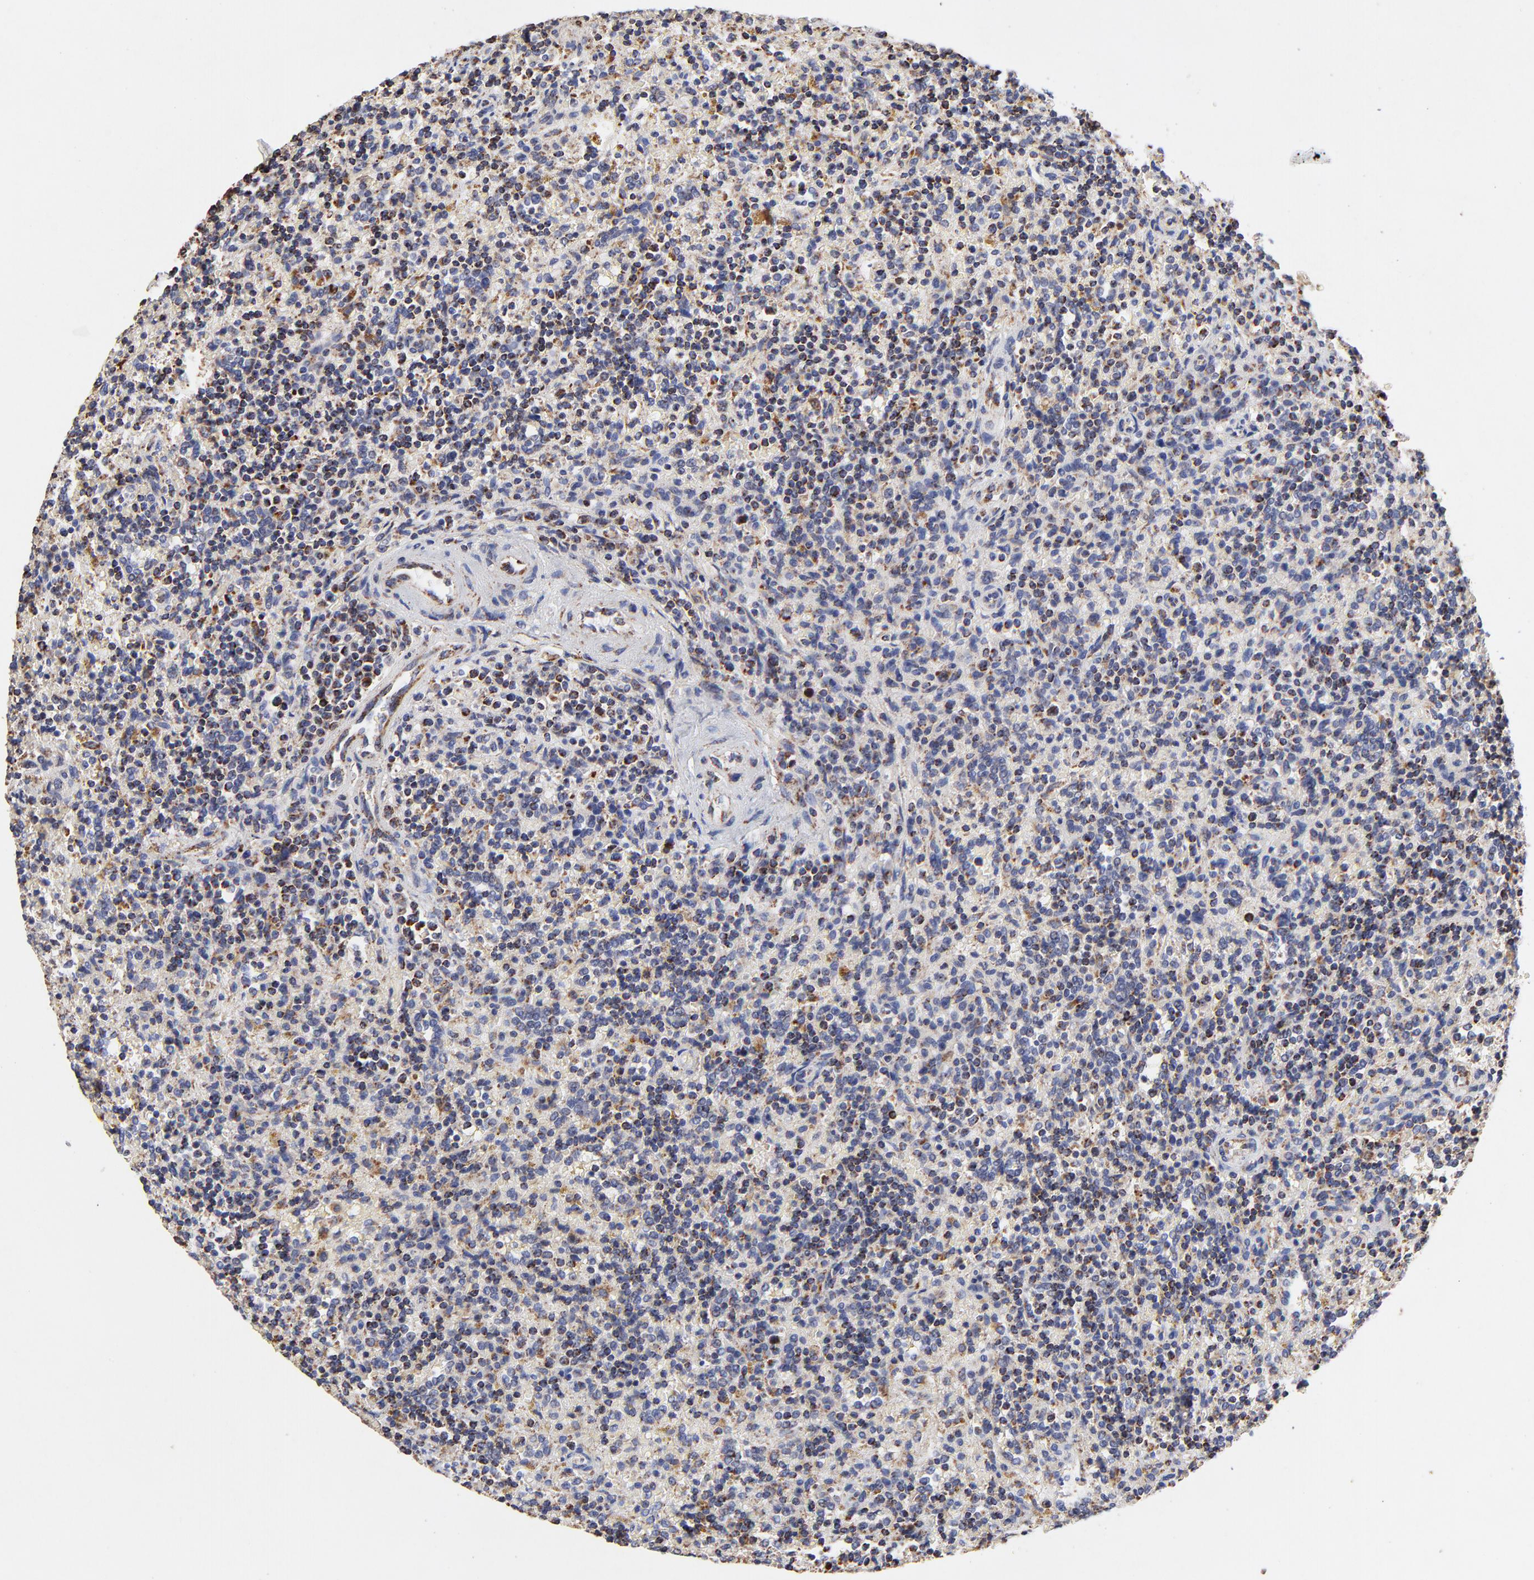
{"staining": {"intensity": "moderate", "quantity": "<25%", "location": "cytoplasmic/membranous"}, "tissue": "lymphoma", "cell_type": "Tumor cells", "image_type": "cancer", "snomed": [{"axis": "morphology", "description": "Malignant lymphoma, non-Hodgkin's type, Low grade"}, {"axis": "topography", "description": "Spleen"}], "caption": "Protein expression analysis of human low-grade malignant lymphoma, non-Hodgkin's type reveals moderate cytoplasmic/membranous positivity in about <25% of tumor cells.", "gene": "SSBP1", "patient": {"sex": "male", "age": 67}}